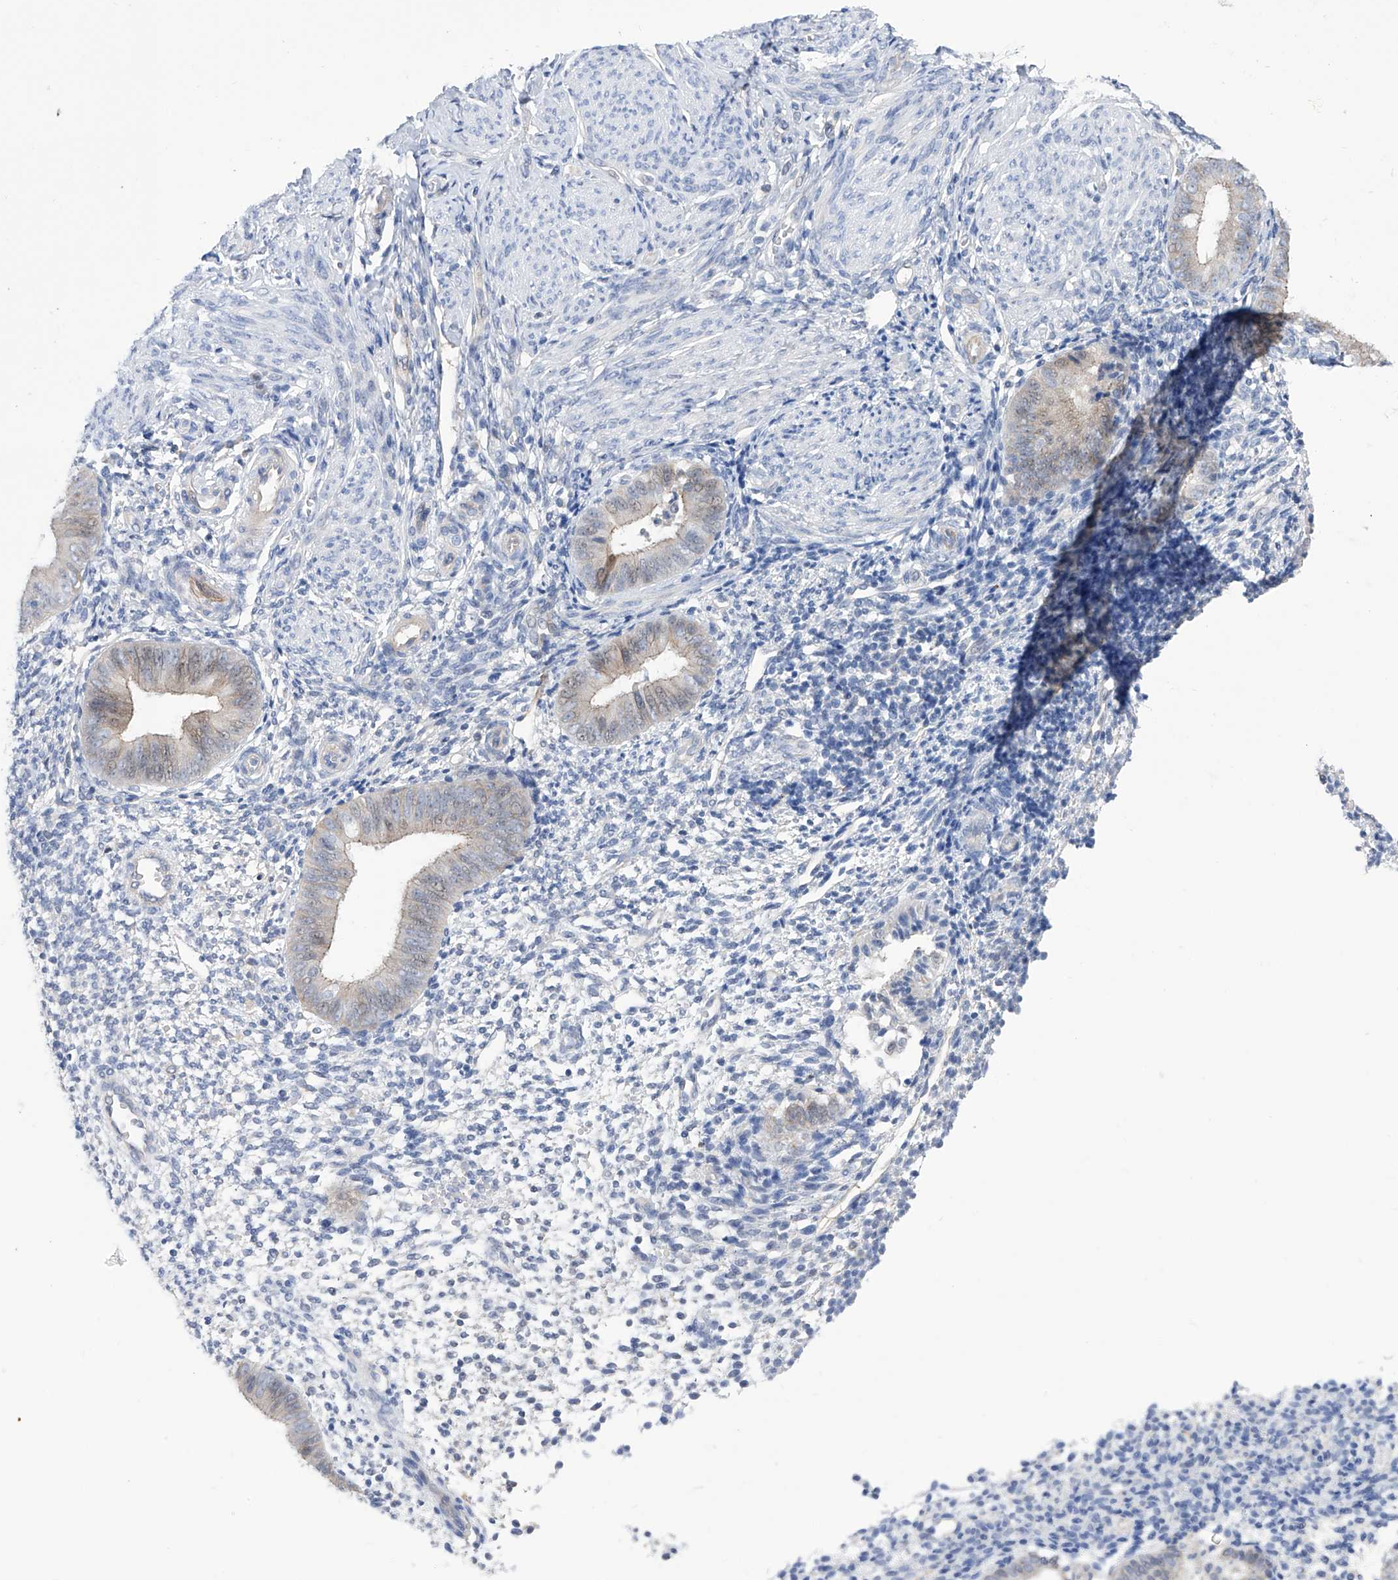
{"staining": {"intensity": "negative", "quantity": "none", "location": "none"}, "tissue": "endometrium", "cell_type": "Cells in endometrial stroma", "image_type": "normal", "snomed": [{"axis": "morphology", "description": "Normal tissue, NOS"}, {"axis": "topography", "description": "Uterus"}, {"axis": "topography", "description": "Endometrium"}], "caption": "A photomicrograph of human endometrium is negative for staining in cells in endometrial stroma. (DAB (3,3'-diaminobenzidine) immunohistochemistry, high magnification).", "gene": "PGM3", "patient": {"sex": "female", "age": 48}}